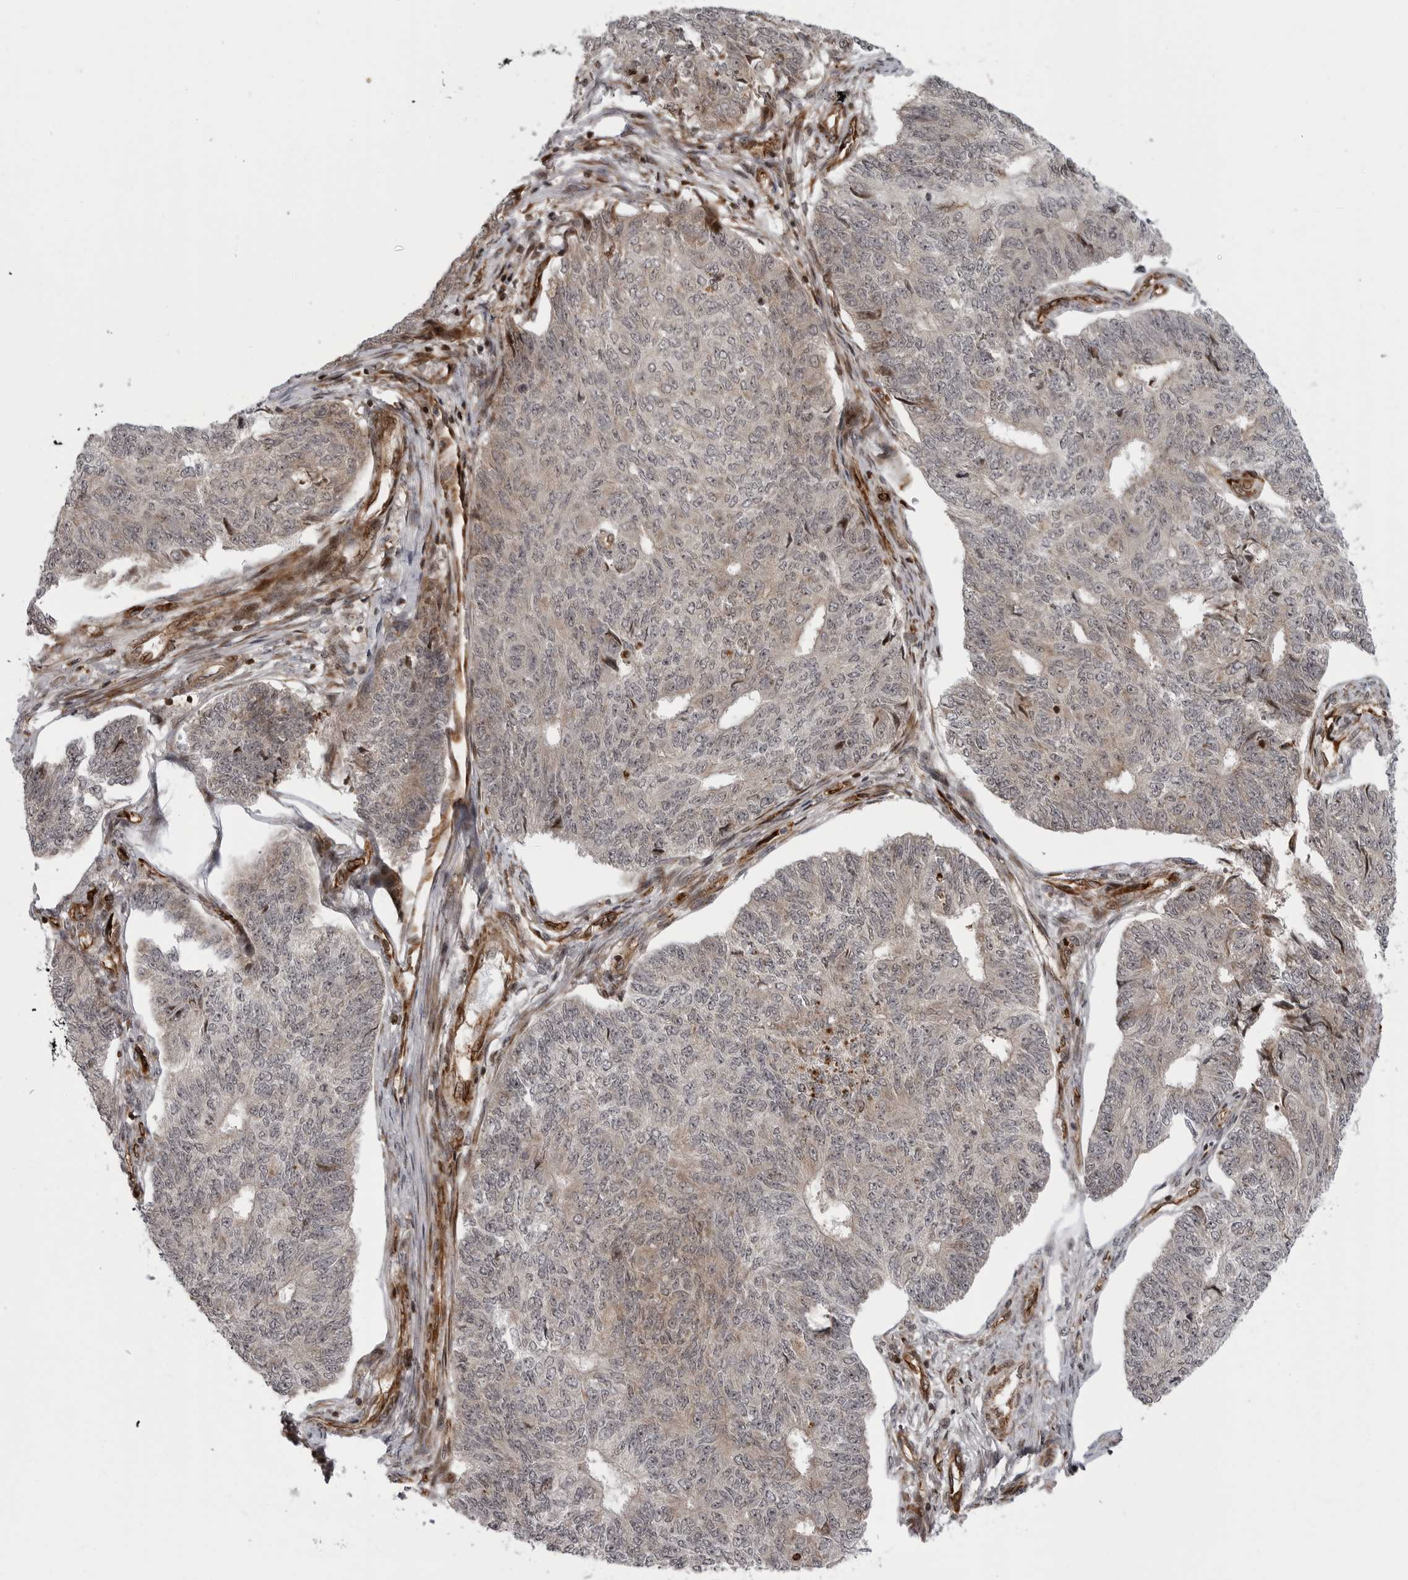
{"staining": {"intensity": "negative", "quantity": "none", "location": "none"}, "tissue": "endometrial cancer", "cell_type": "Tumor cells", "image_type": "cancer", "snomed": [{"axis": "morphology", "description": "Adenocarcinoma, NOS"}, {"axis": "topography", "description": "Endometrium"}], "caption": "Endometrial cancer (adenocarcinoma) was stained to show a protein in brown. There is no significant positivity in tumor cells.", "gene": "ABL1", "patient": {"sex": "female", "age": 32}}